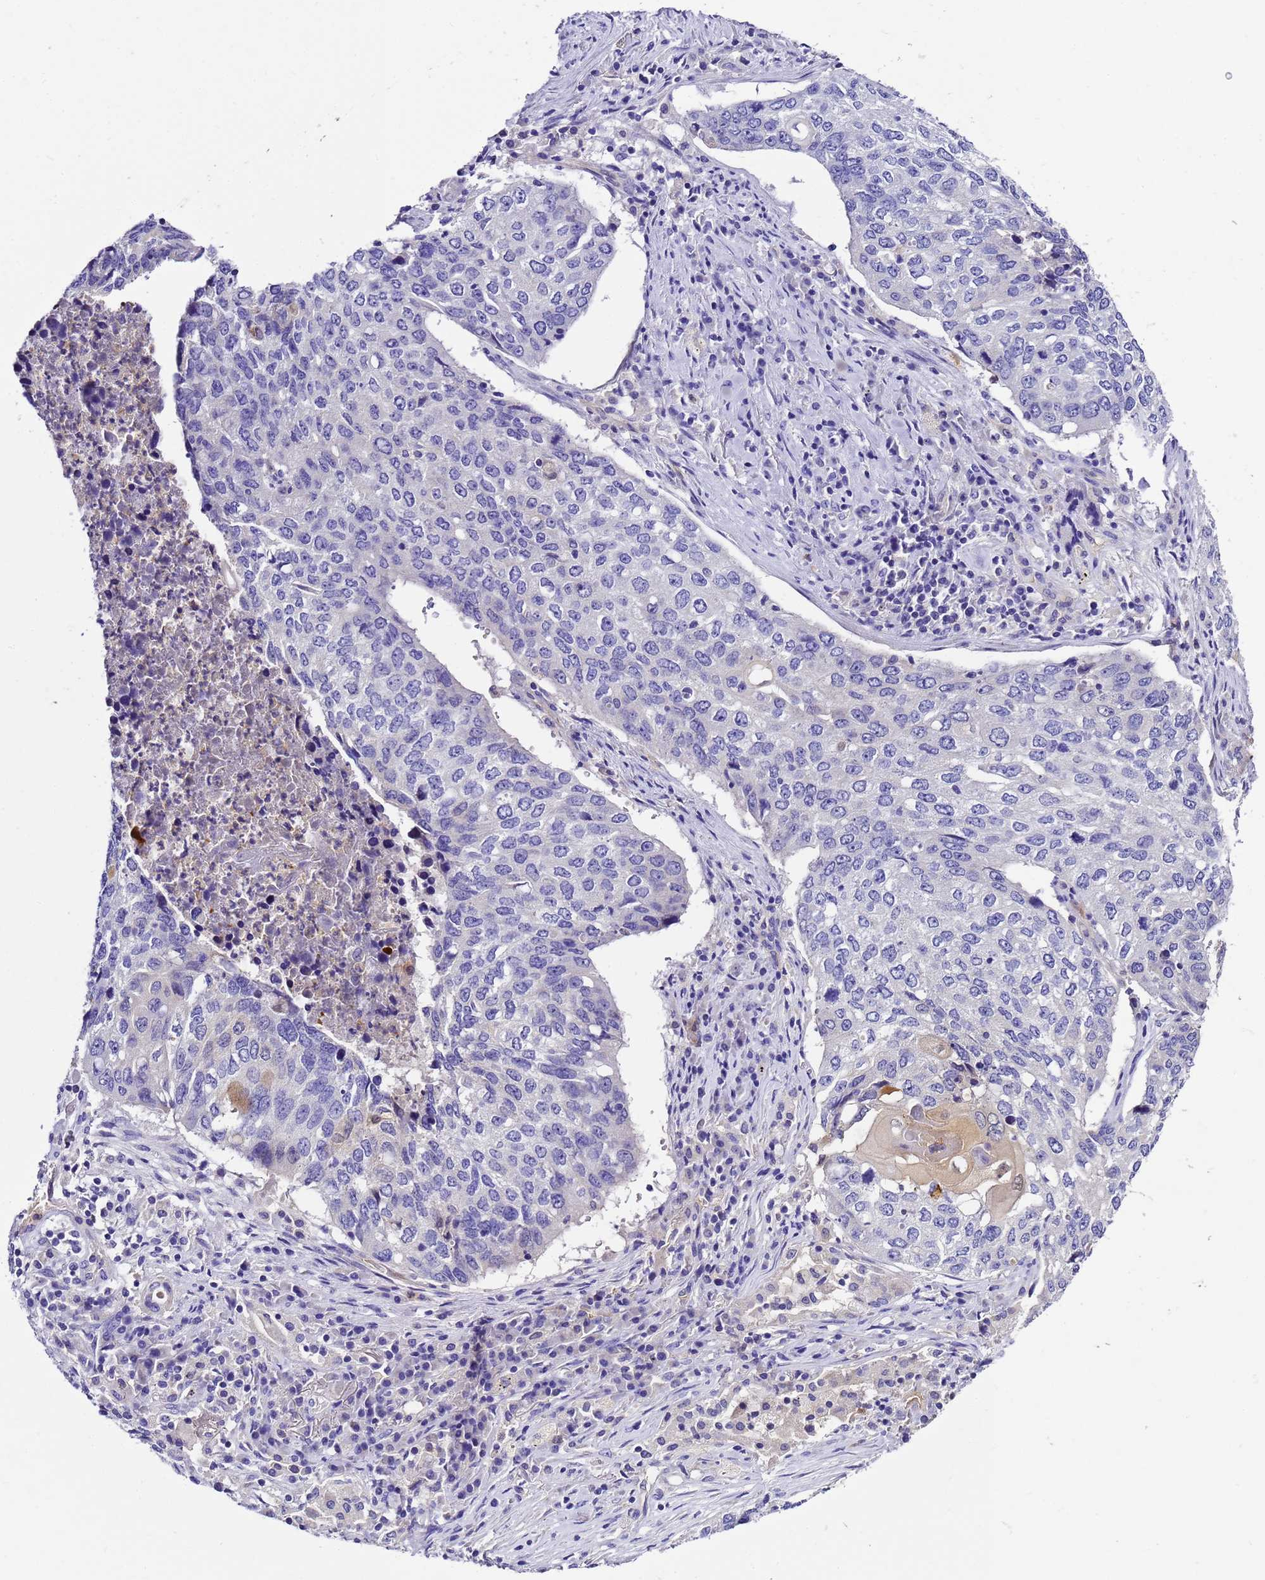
{"staining": {"intensity": "negative", "quantity": "none", "location": "none"}, "tissue": "lung cancer", "cell_type": "Tumor cells", "image_type": "cancer", "snomed": [{"axis": "morphology", "description": "Squamous cell carcinoma, NOS"}, {"axis": "topography", "description": "Lung"}], "caption": "Squamous cell carcinoma (lung) was stained to show a protein in brown. There is no significant staining in tumor cells.", "gene": "UGT2A1", "patient": {"sex": "female", "age": 63}}